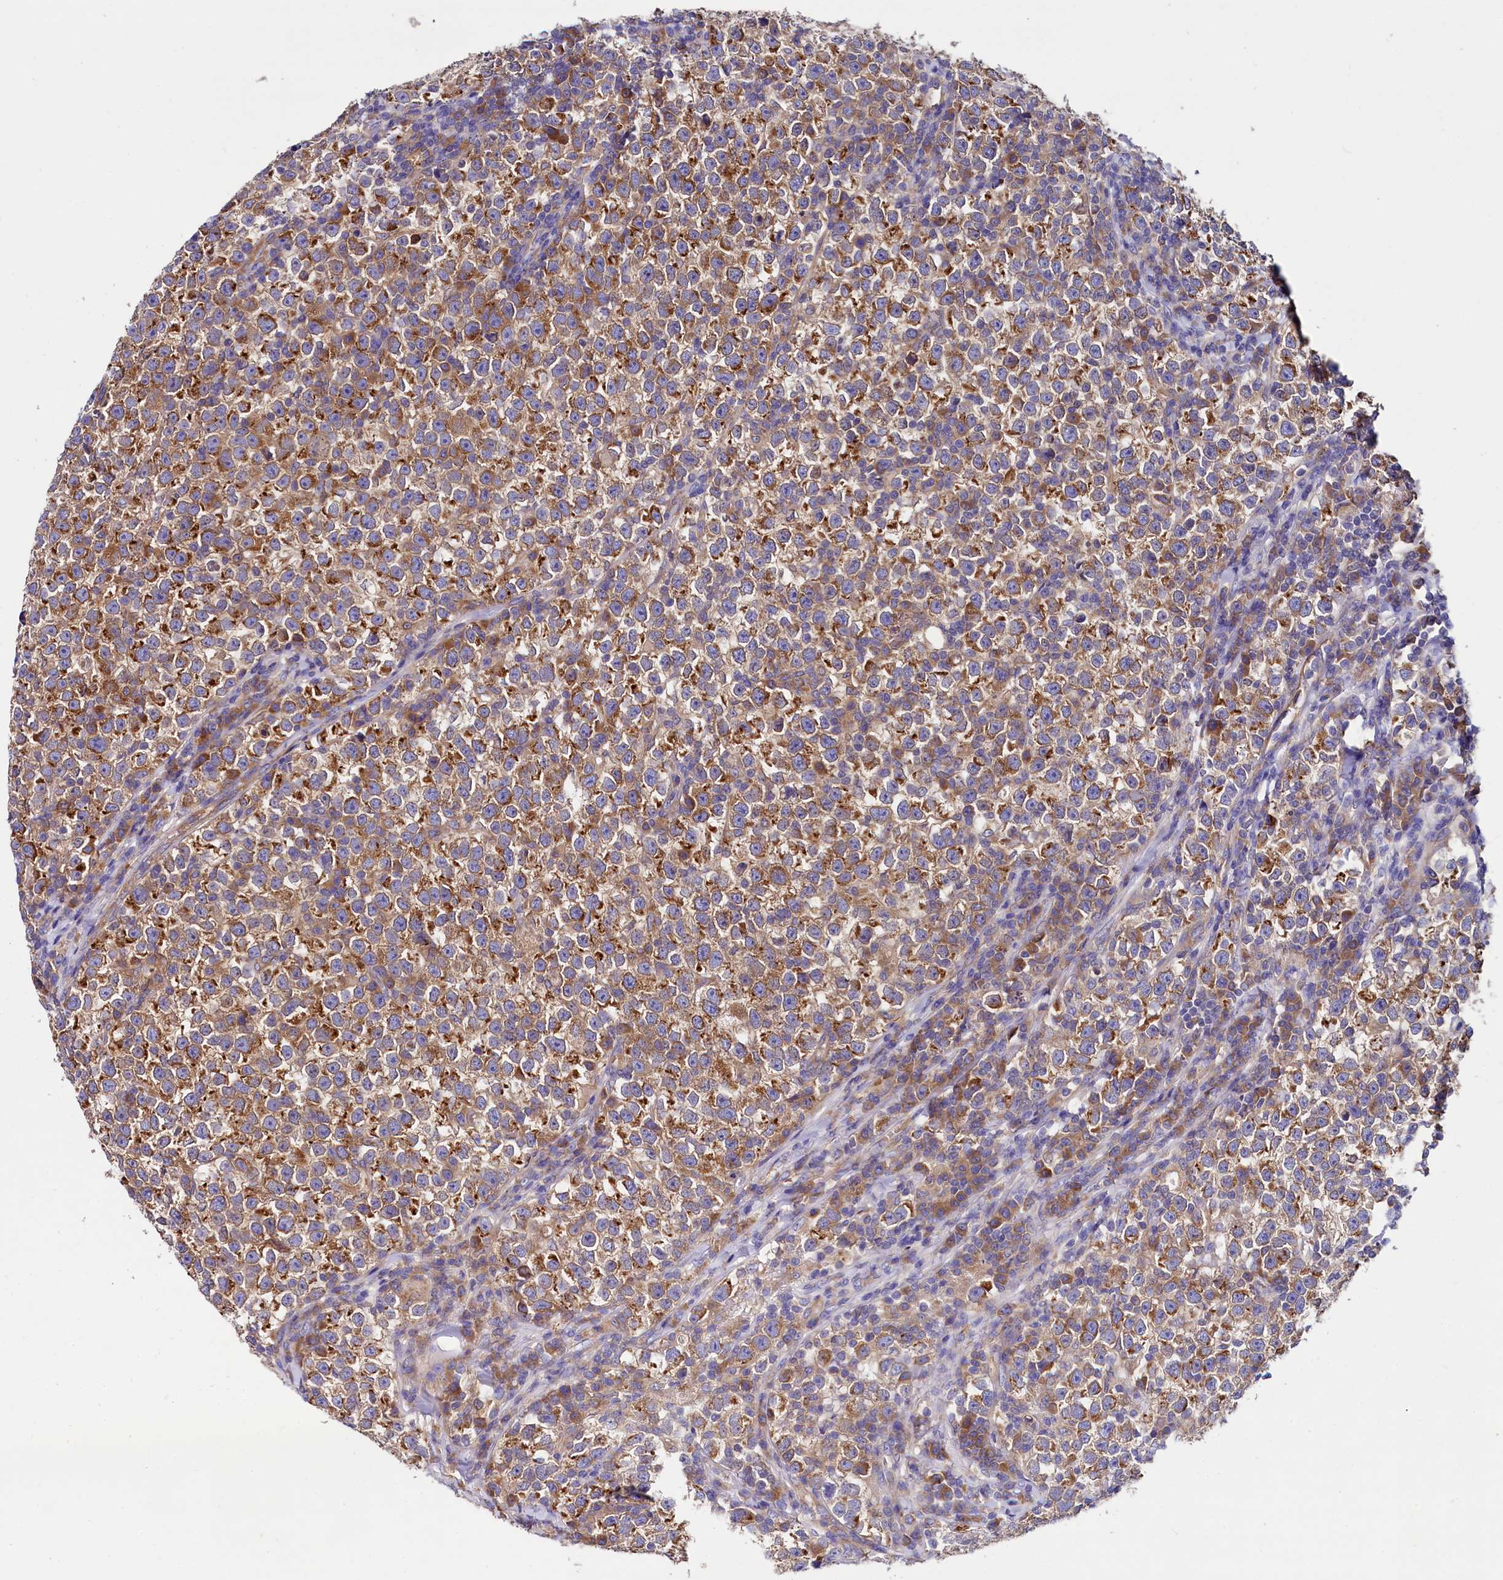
{"staining": {"intensity": "strong", "quantity": ">75%", "location": "cytoplasmic/membranous"}, "tissue": "testis cancer", "cell_type": "Tumor cells", "image_type": "cancer", "snomed": [{"axis": "morphology", "description": "Normal tissue, NOS"}, {"axis": "morphology", "description": "Seminoma, NOS"}, {"axis": "topography", "description": "Testis"}], "caption": "A brown stain labels strong cytoplasmic/membranous expression of a protein in human seminoma (testis) tumor cells. (IHC, brightfield microscopy, high magnification).", "gene": "QARS1", "patient": {"sex": "male", "age": 43}}